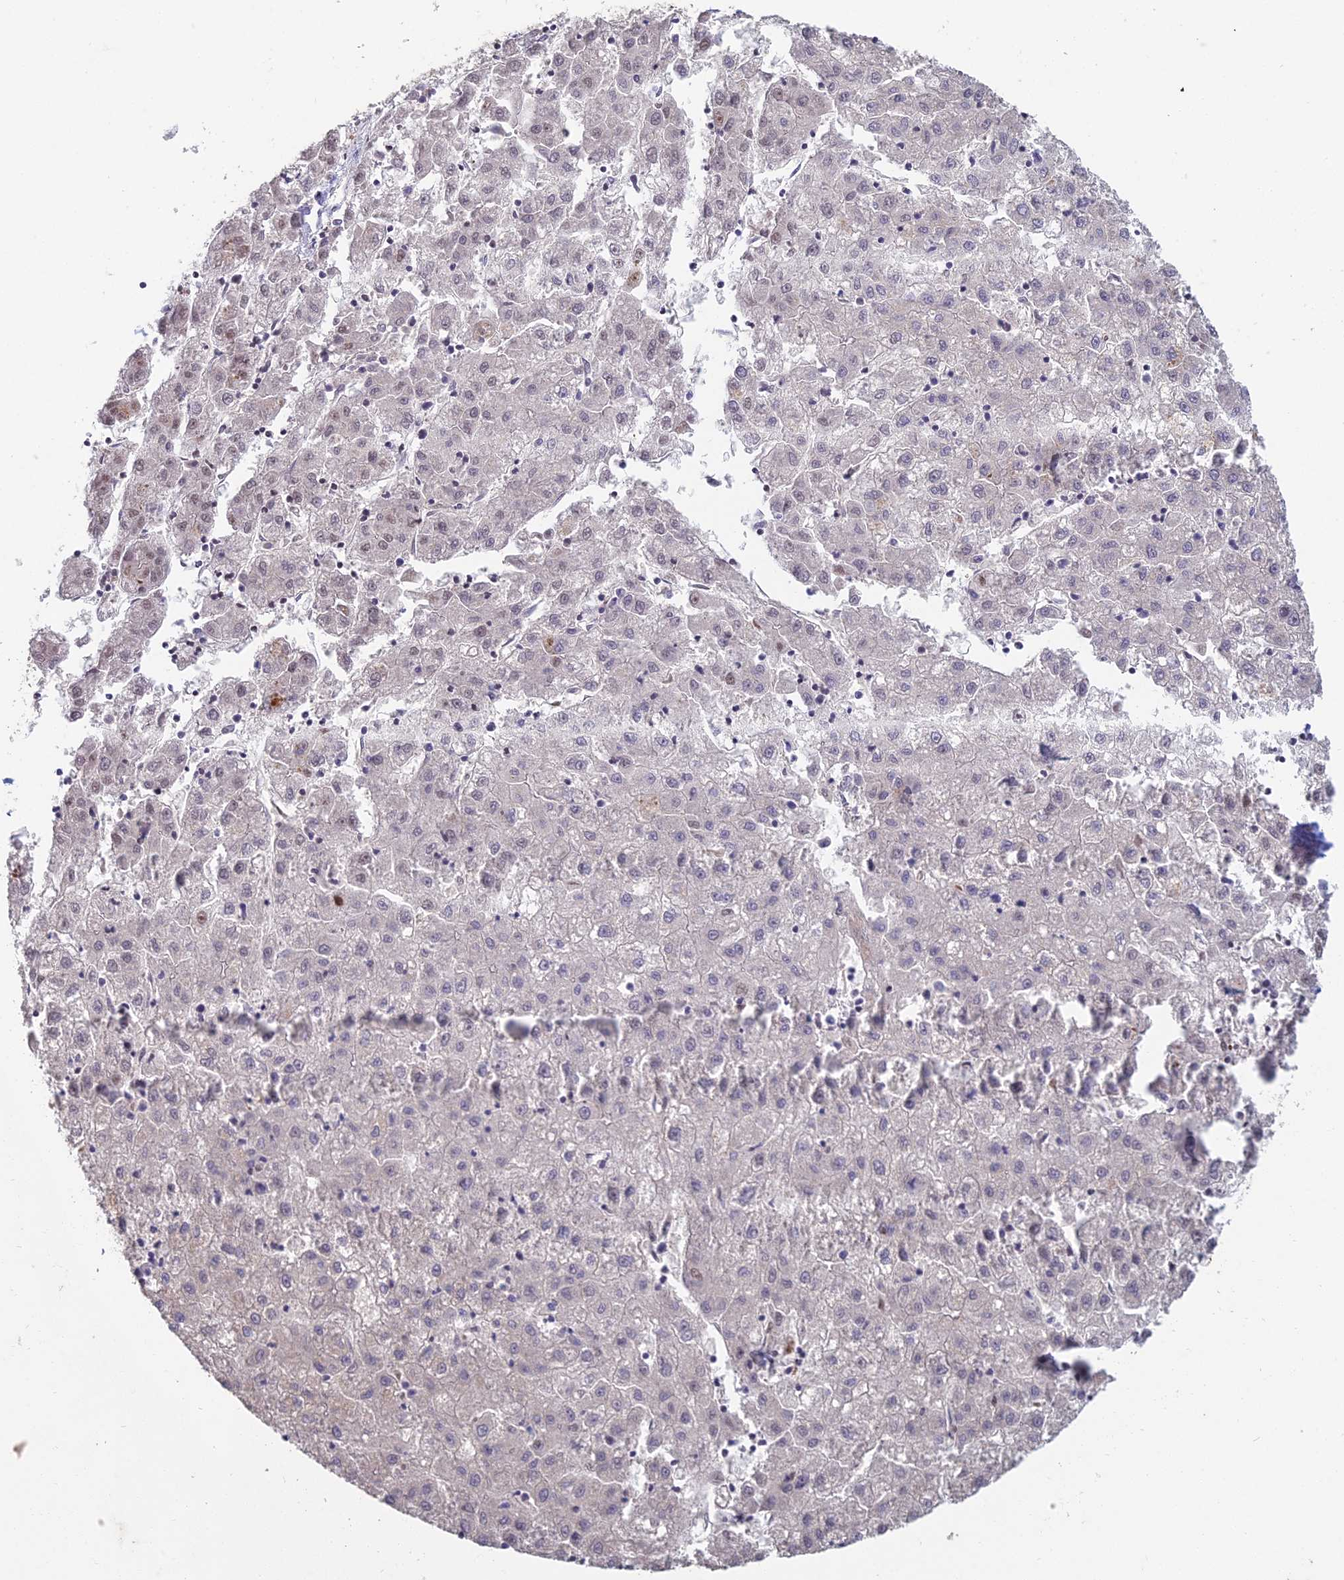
{"staining": {"intensity": "negative", "quantity": "none", "location": "none"}, "tissue": "liver cancer", "cell_type": "Tumor cells", "image_type": "cancer", "snomed": [{"axis": "morphology", "description": "Carcinoma, Hepatocellular, NOS"}, {"axis": "topography", "description": "Liver"}], "caption": "Liver cancer was stained to show a protein in brown. There is no significant positivity in tumor cells.", "gene": "ABHD17A", "patient": {"sex": "male", "age": 72}}